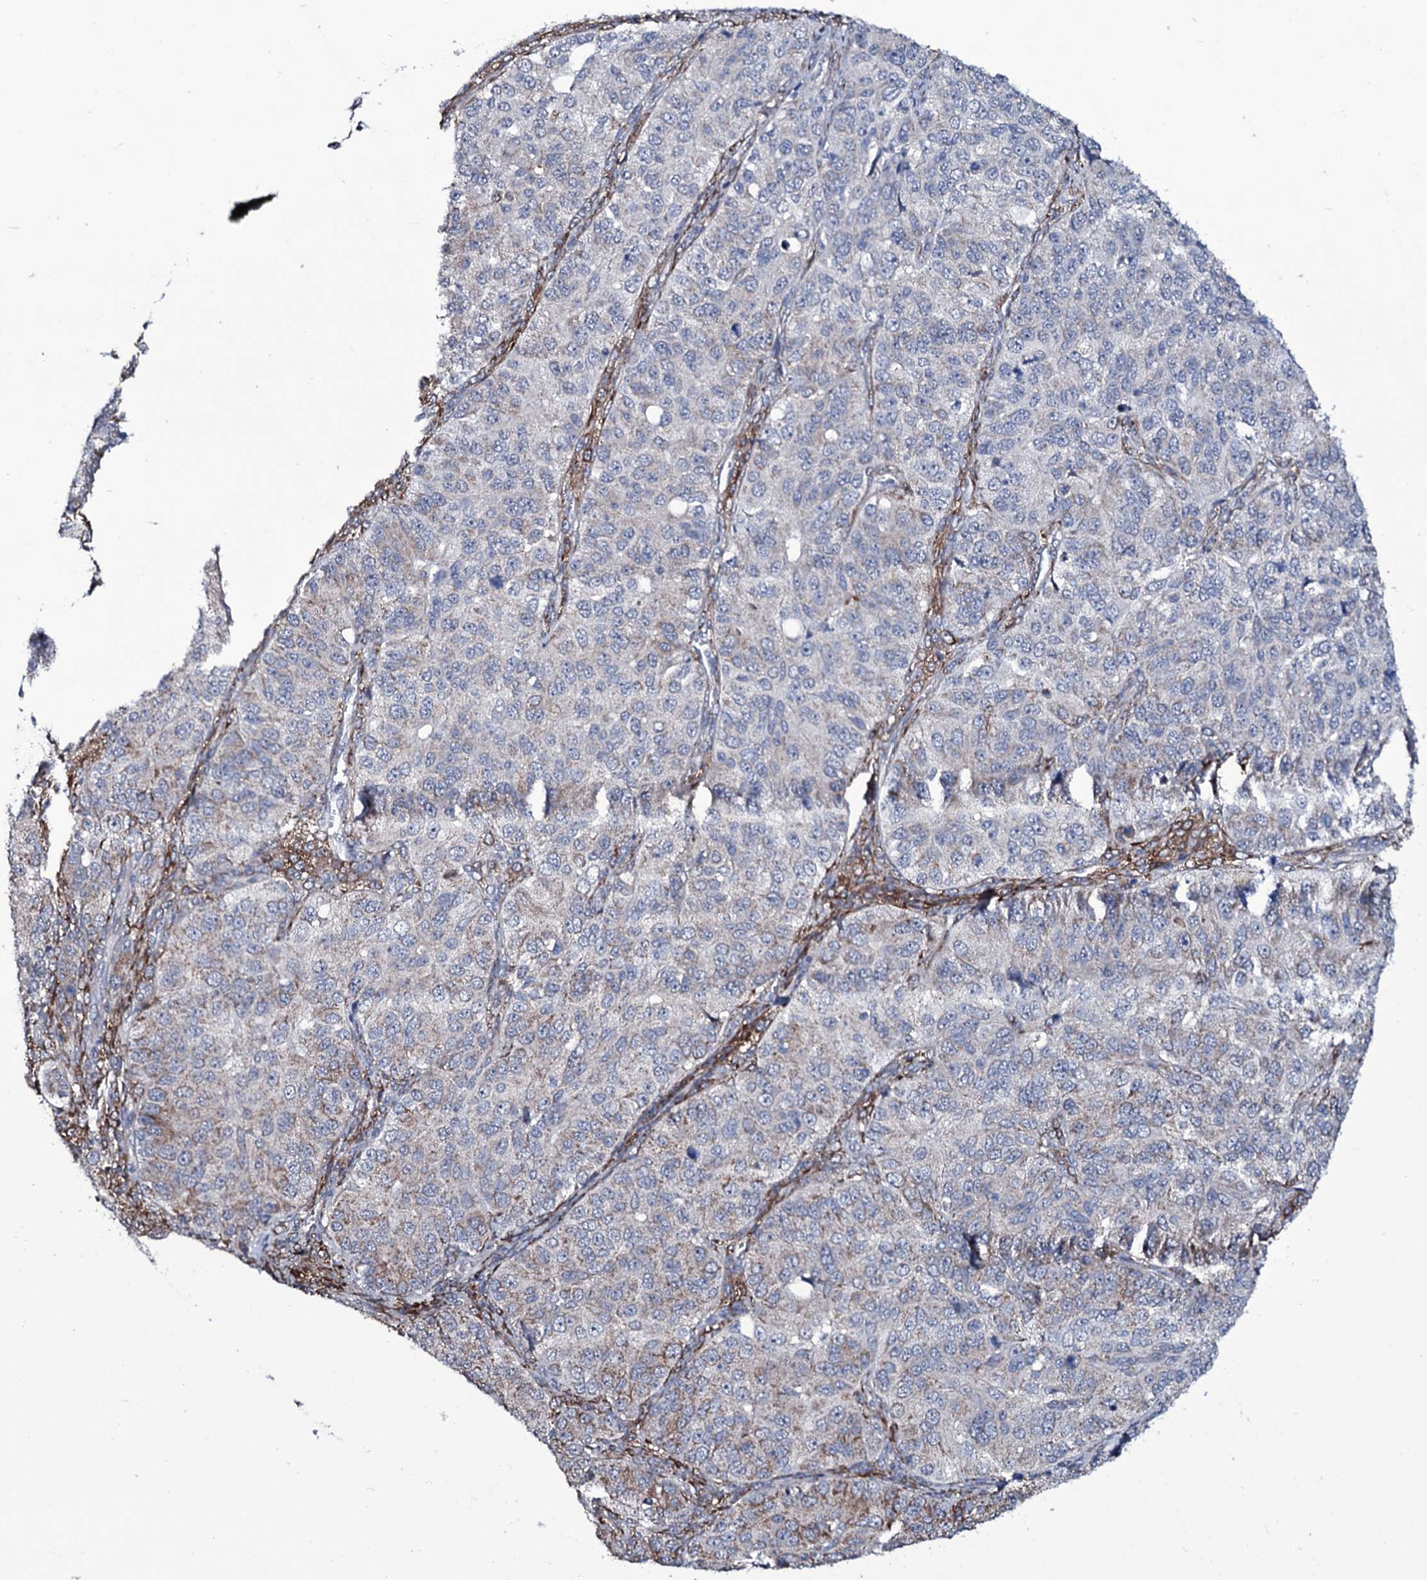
{"staining": {"intensity": "moderate", "quantity": "25%-75%", "location": "cytoplasmic/membranous"}, "tissue": "ovarian cancer", "cell_type": "Tumor cells", "image_type": "cancer", "snomed": [{"axis": "morphology", "description": "Carcinoma, endometroid"}, {"axis": "topography", "description": "Ovary"}], "caption": "Tumor cells show medium levels of moderate cytoplasmic/membranous expression in approximately 25%-75% of cells in ovarian cancer (endometroid carcinoma).", "gene": "WIPF3", "patient": {"sex": "female", "age": 51}}